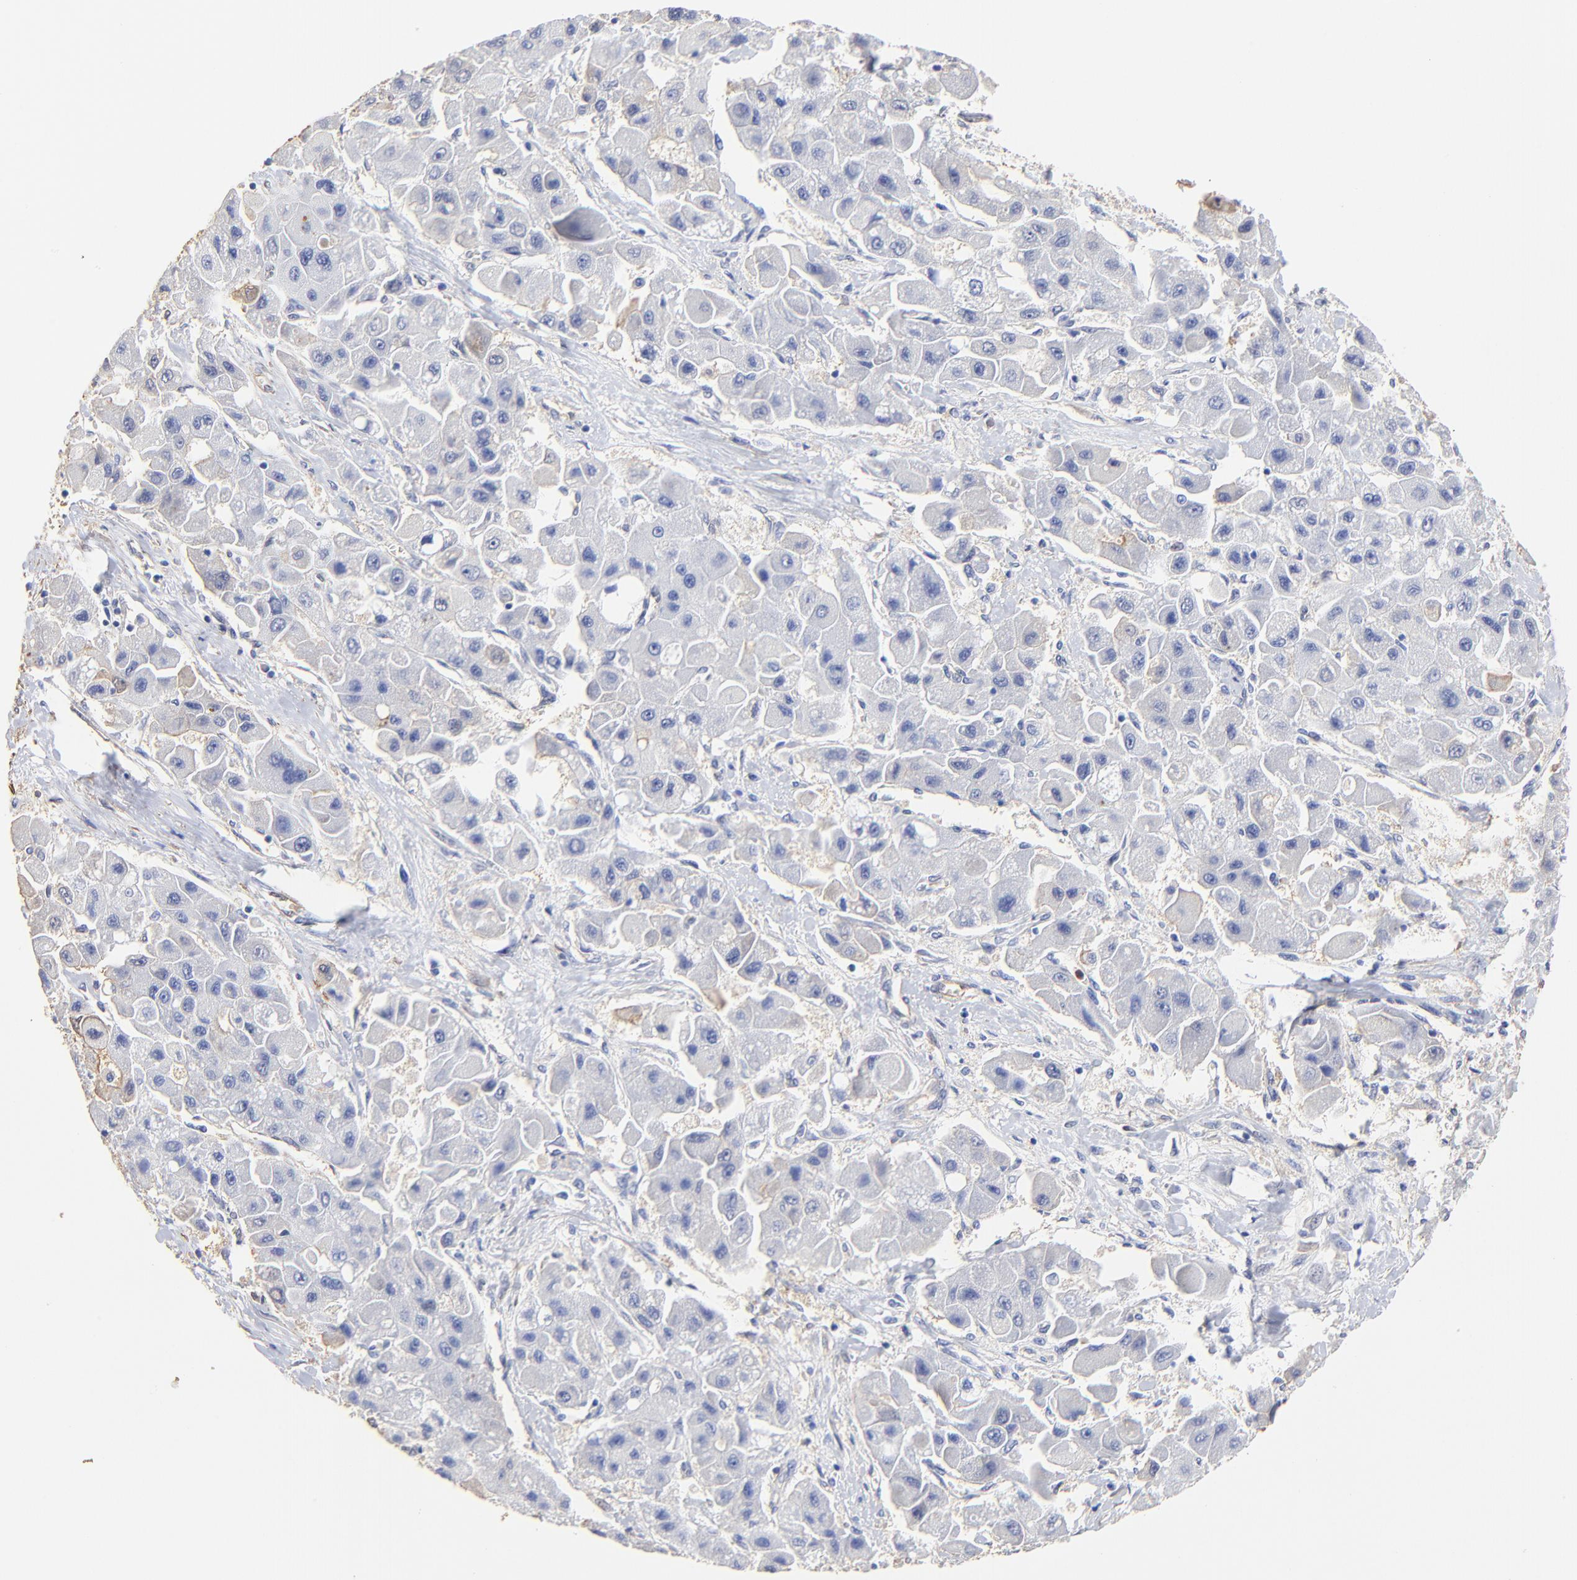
{"staining": {"intensity": "negative", "quantity": "none", "location": "none"}, "tissue": "liver cancer", "cell_type": "Tumor cells", "image_type": "cancer", "snomed": [{"axis": "morphology", "description": "Carcinoma, Hepatocellular, NOS"}, {"axis": "topography", "description": "Liver"}], "caption": "A high-resolution image shows immunohistochemistry (IHC) staining of liver hepatocellular carcinoma, which reveals no significant positivity in tumor cells. (Brightfield microscopy of DAB (3,3'-diaminobenzidine) immunohistochemistry (IHC) at high magnification).", "gene": "TAGLN2", "patient": {"sex": "male", "age": 24}}